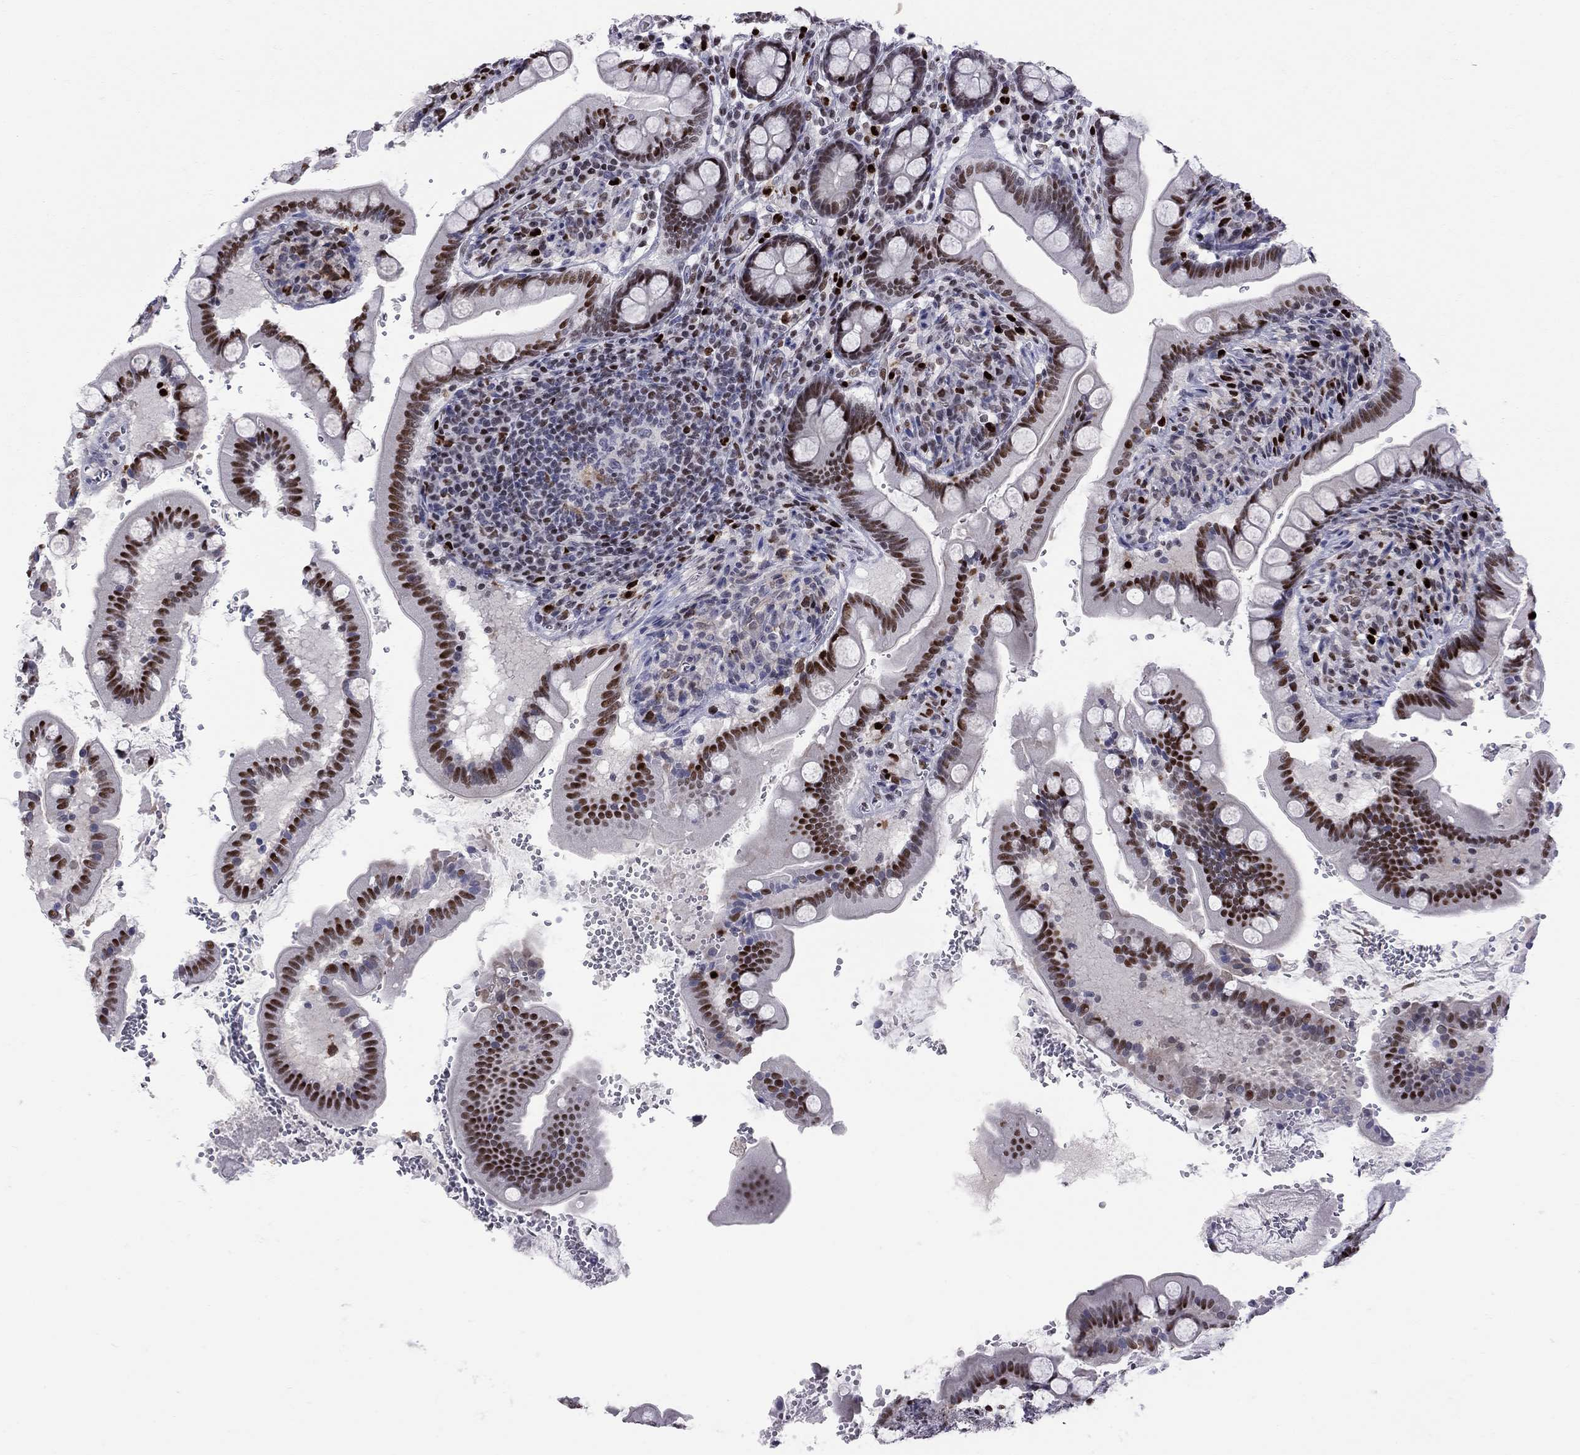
{"staining": {"intensity": "strong", "quantity": ">75%", "location": "nuclear"}, "tissue": "small intestine", "cell_type": "Glandular cells", "image_type": "normal", "snomed": [{"axis": "morphology", "description": "Normal tissue, NOS"}, {"axis": "topography", "description": "Small intestine"}], "caption": "Protein expression analysis of unremarkable human small intestine reveals strong nuclear positivity in about >75% of glandular cells. Immunohistochemistry (ihc) stains the protein in brown and the nuclei are stained blue.", "gene": "PCGF3", "patient": {"sex": "female", "age": 56}}